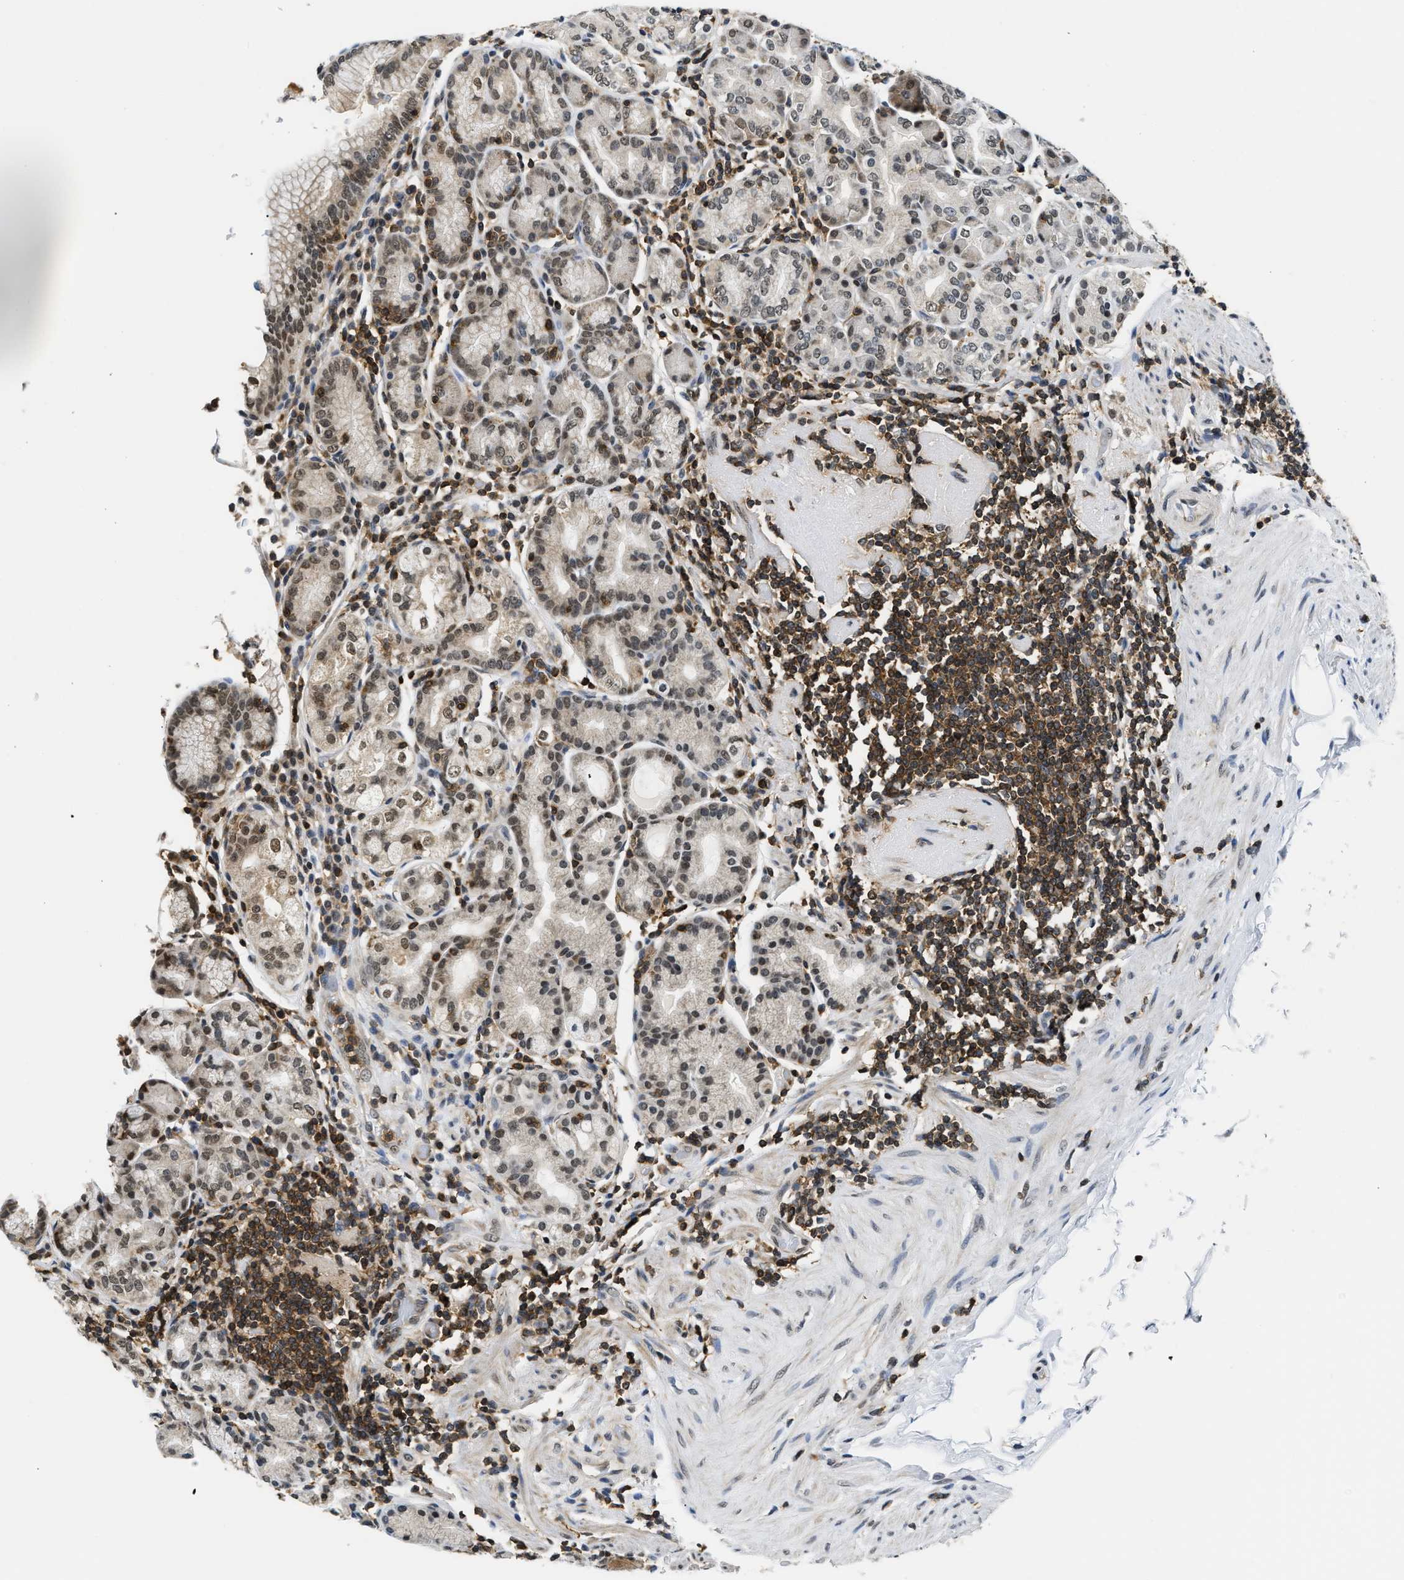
{"staining": {"intensity": "moderate", "quantity": ">75%", "location": "nuclear"}, "tissue": "stomach", "cell_type": "Glandular cells", "image_type": "normal", "snomed": [{"axis": "morphology", "description": "Normal tissue, NOS"}, {"axis": "topography", "description": "Stomach, lower"}], "caption": "Stomach was stained to show a protein in brown. There is medium levels of moderate nuclear staining in about >75% of glandular cells. The staining was performed using DAB (3,3'-diaminobenzidine) to visualize the protein expression in brown, while the nuclei were stained in blue with hematoxylin (Magnification: 20x).", "gene": "STK10", "patient": {"sex": "female", "age": 76}}